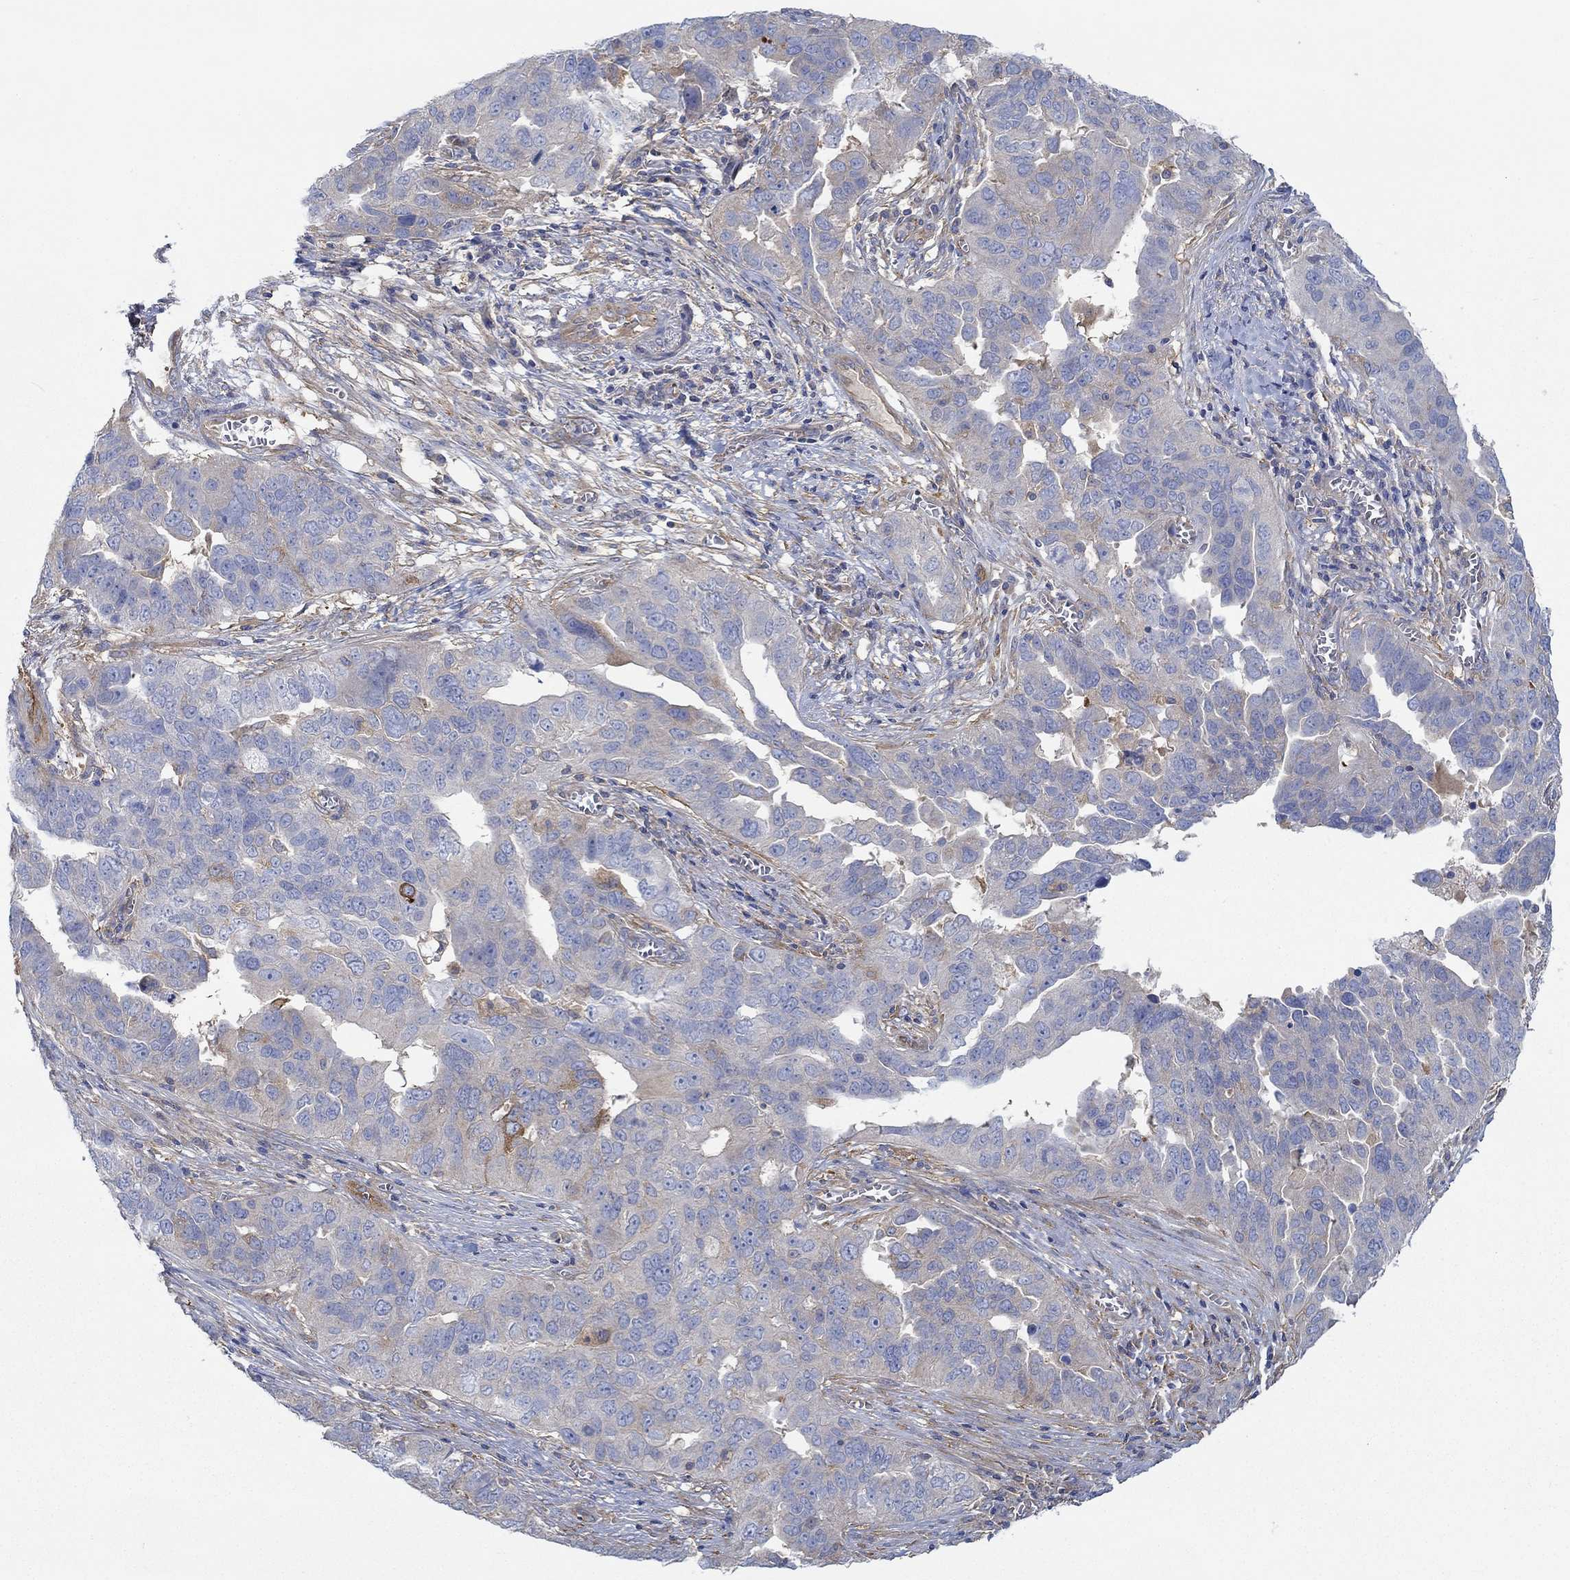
{"staining": {"intensity": "weak", "quantity": "<25%", "location": "cytoplasmic/membranous"}, "tissue": "ovarian cancer", "cell_type": "Tumor cells", "image_type": "cancer", "snomed": [{"axis": "morphology", "description": "Carcinoma, endometroid"}, {"axis": "topography", "description": "Soft tissue"}, {"axis": "topography", "description": "Ovary"}], "caption": "Immunohistochemical staining of endometroid carcinoma (ovarian) demonstrates no significant expression in tumor cells. The staining was performed using DAB to visualize the protein expression in brown, while the nuclei were stained in blue with hematoxylin (Magnification: 20x).", "gene": "SPAG9", "patient": {"sex": "female", "age": 52}}